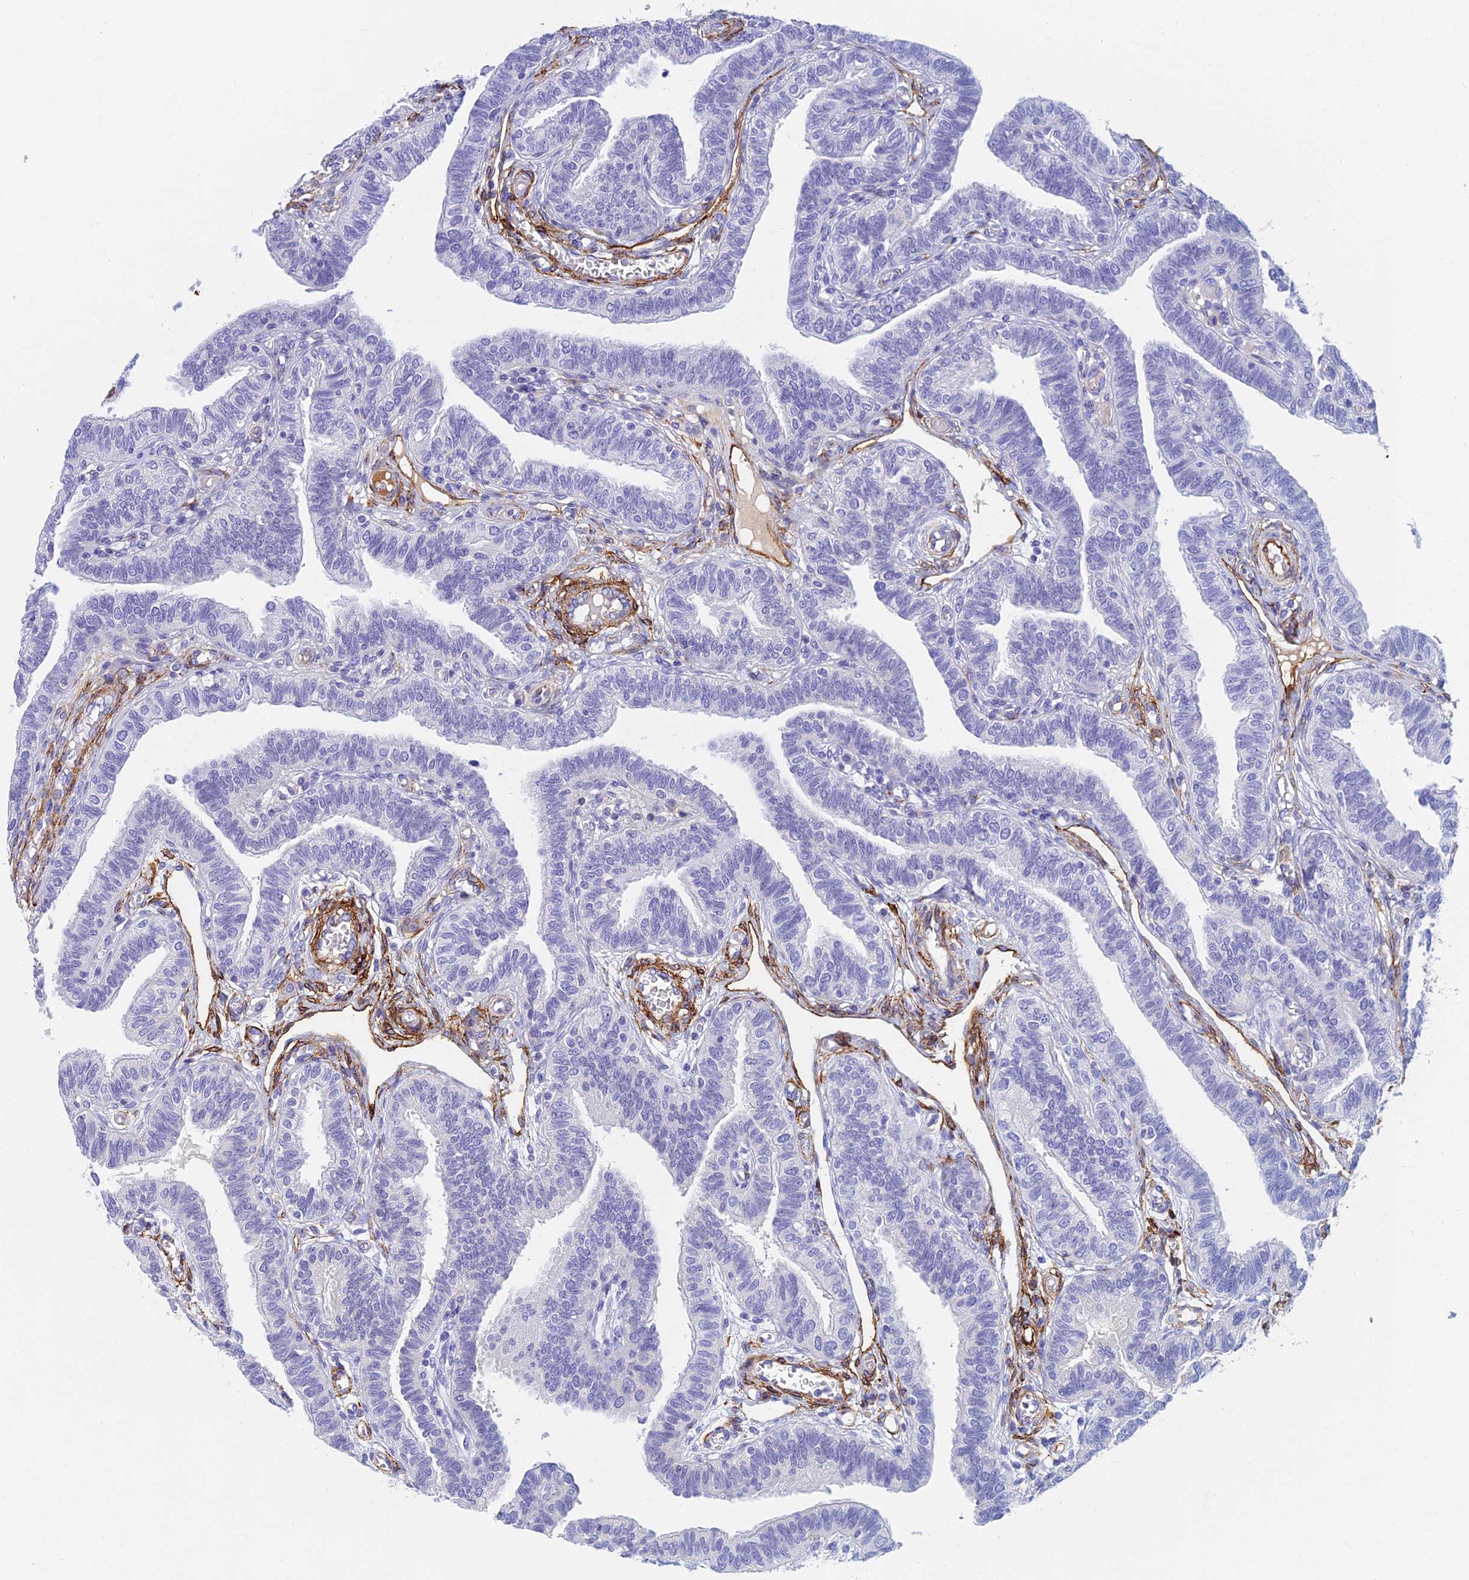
{"staining": {"intensity": "negative", "quantity": "none", "location": "none"}, "tissue": "fallopian tube", "cell_type": "Glandular cells", "image_type": "normal", "snomed": [{"axis": "morphology", "description": "Normal tissue, NOS"}, {"axis": "topography", "description": "Fallopian tube"}], "caption": "A photomicrograph of human fallopian tube is negative for staining in glandular cells. (DAB (3,3'-diaminobenzidine) immunohistochemistry (IHC) with hematoxylin counter stain).", "gene": "ETFRF1", "patient": {"sex": "female", "age": 39}}